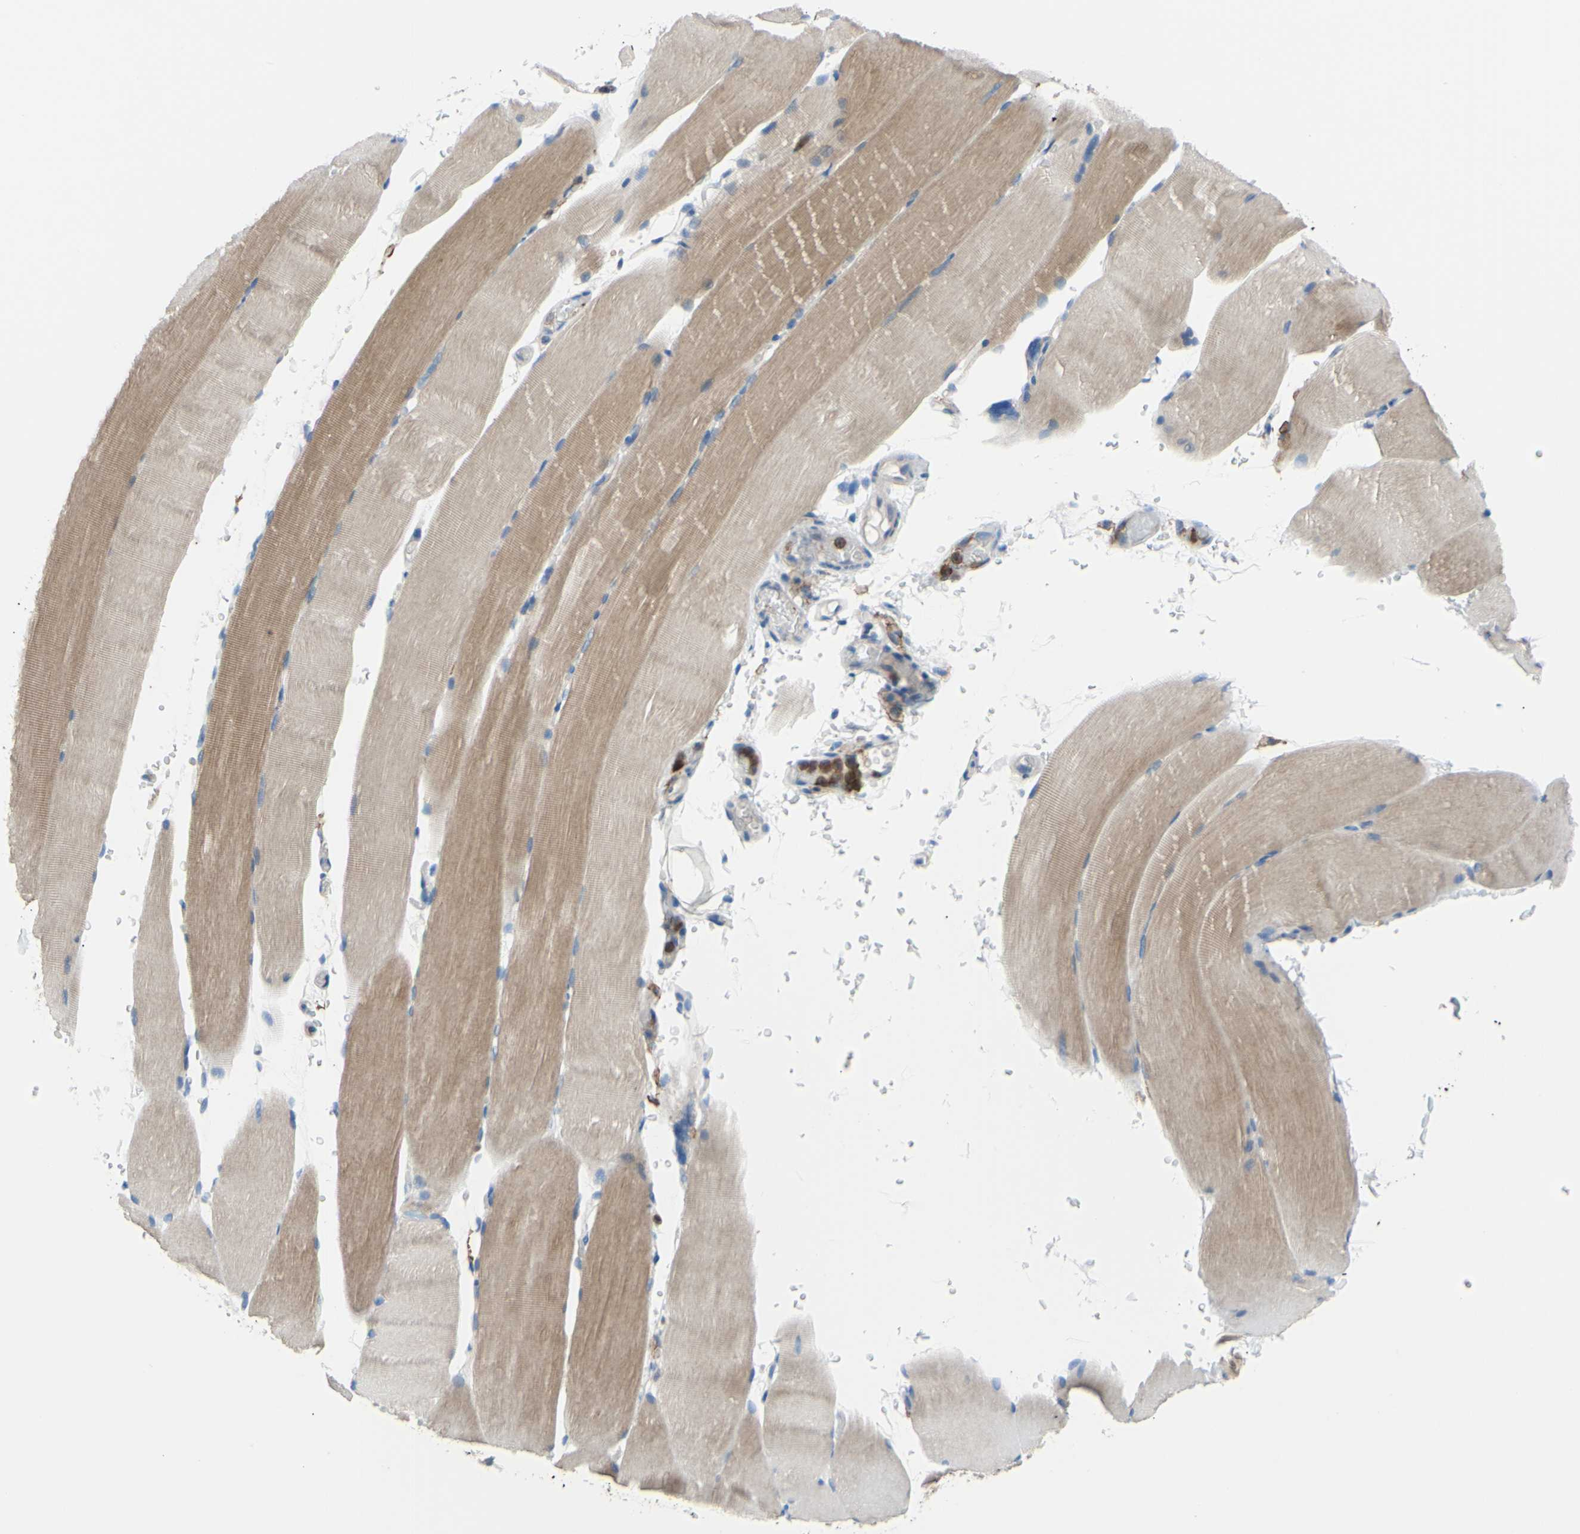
{"staining": {"intensity": "weak", "quantity": ">75%", "location": "cytoplasmic/membranous"}, "tissue": "skeletal muscle", "cell_type": "Myocytes", "image_type": "normal", "snomed": [{"axis": "morphology", "description": "Normal tissue, NOS"}, {"axis": "topography", "description": "Skeletal muscle"}, {"axis": "topography", "description": "Parathyroid gland"}], "caption": "Immunohistochemistry (IHC) (DAB (3,3'-diaminobenzidine)) staining of normal human skeletal muscle shows weak cytoplasmic/membranous protein positivity in about >75% of myocytes. The staining was performed using DAB, with brown indicating positive protein expression. Nuclei are stained blue with hematoxylin.", "gene": "FCGR2A", "patient": {"sex": "female", "age": 37}}